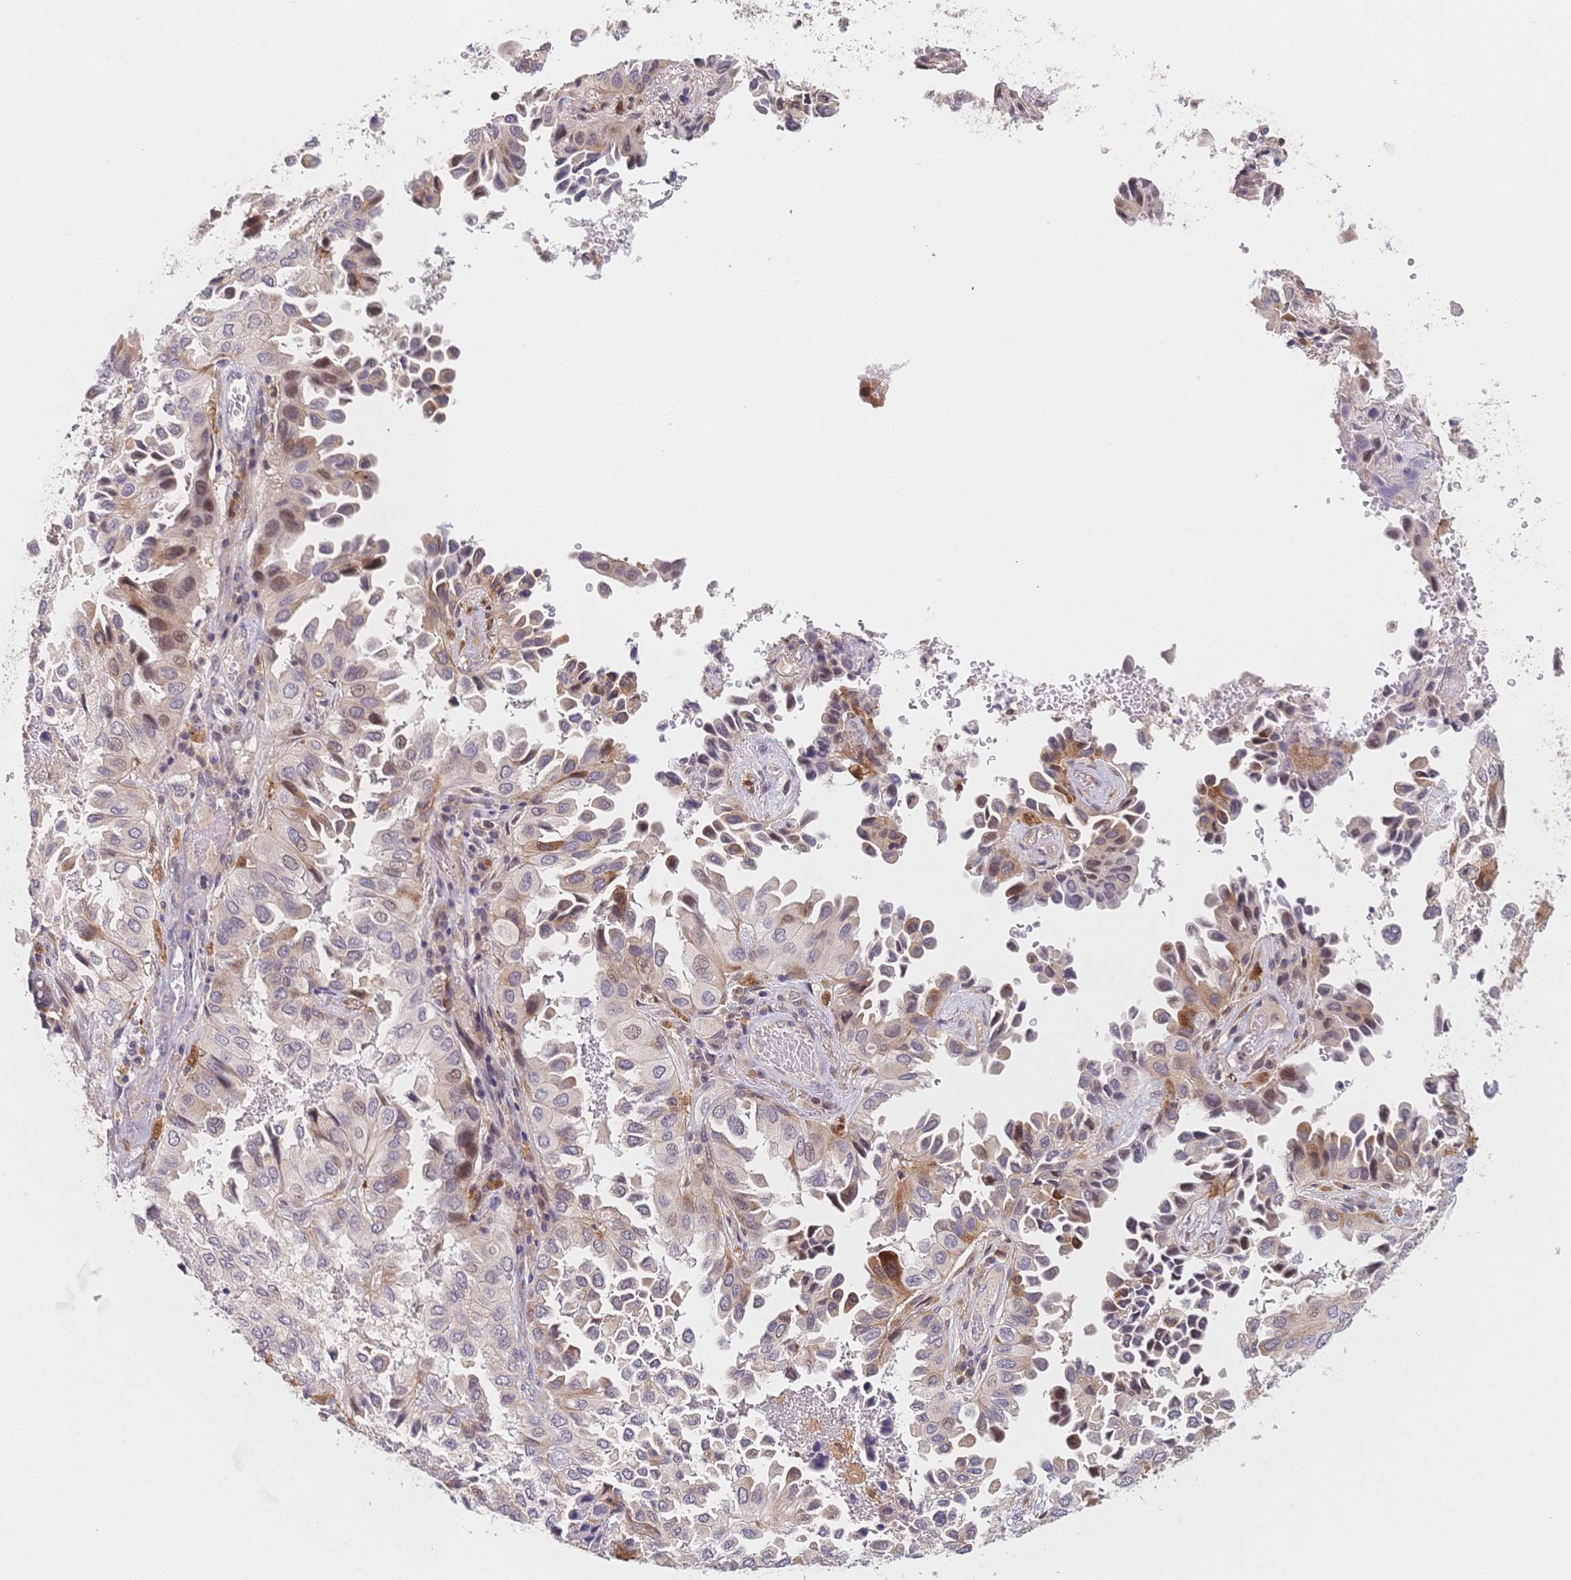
{"staining": {"intensity": "moderate", "quantity": "<25%", "location": "cytoplasmic/membranous"}, "tissue": "lung cancer", "cell_type": "Tumor cells", "image_type": "cancer", "snomed": [{"axis": "morphology", "description": "Aneuploidy"}, {"axis": "morphology", "description": "Adenocarcinoma, NOS"}, {"axis": "morphology", "description": "Adenocarcinoma, metastatic, NOS"}, {"axis": "topography", "description": "Lymph node"}, {"axis": "topography", "description": "Lung"}], "caption": "Brown immunohistochemical staining in lung cancer (metastatic adenocarcinoma) displays moderate cytoplasmic/membranous expression in about <25% of tumor cells.", "gene": "C12orf75", "patient": {"sex": "female", "age": 48}}